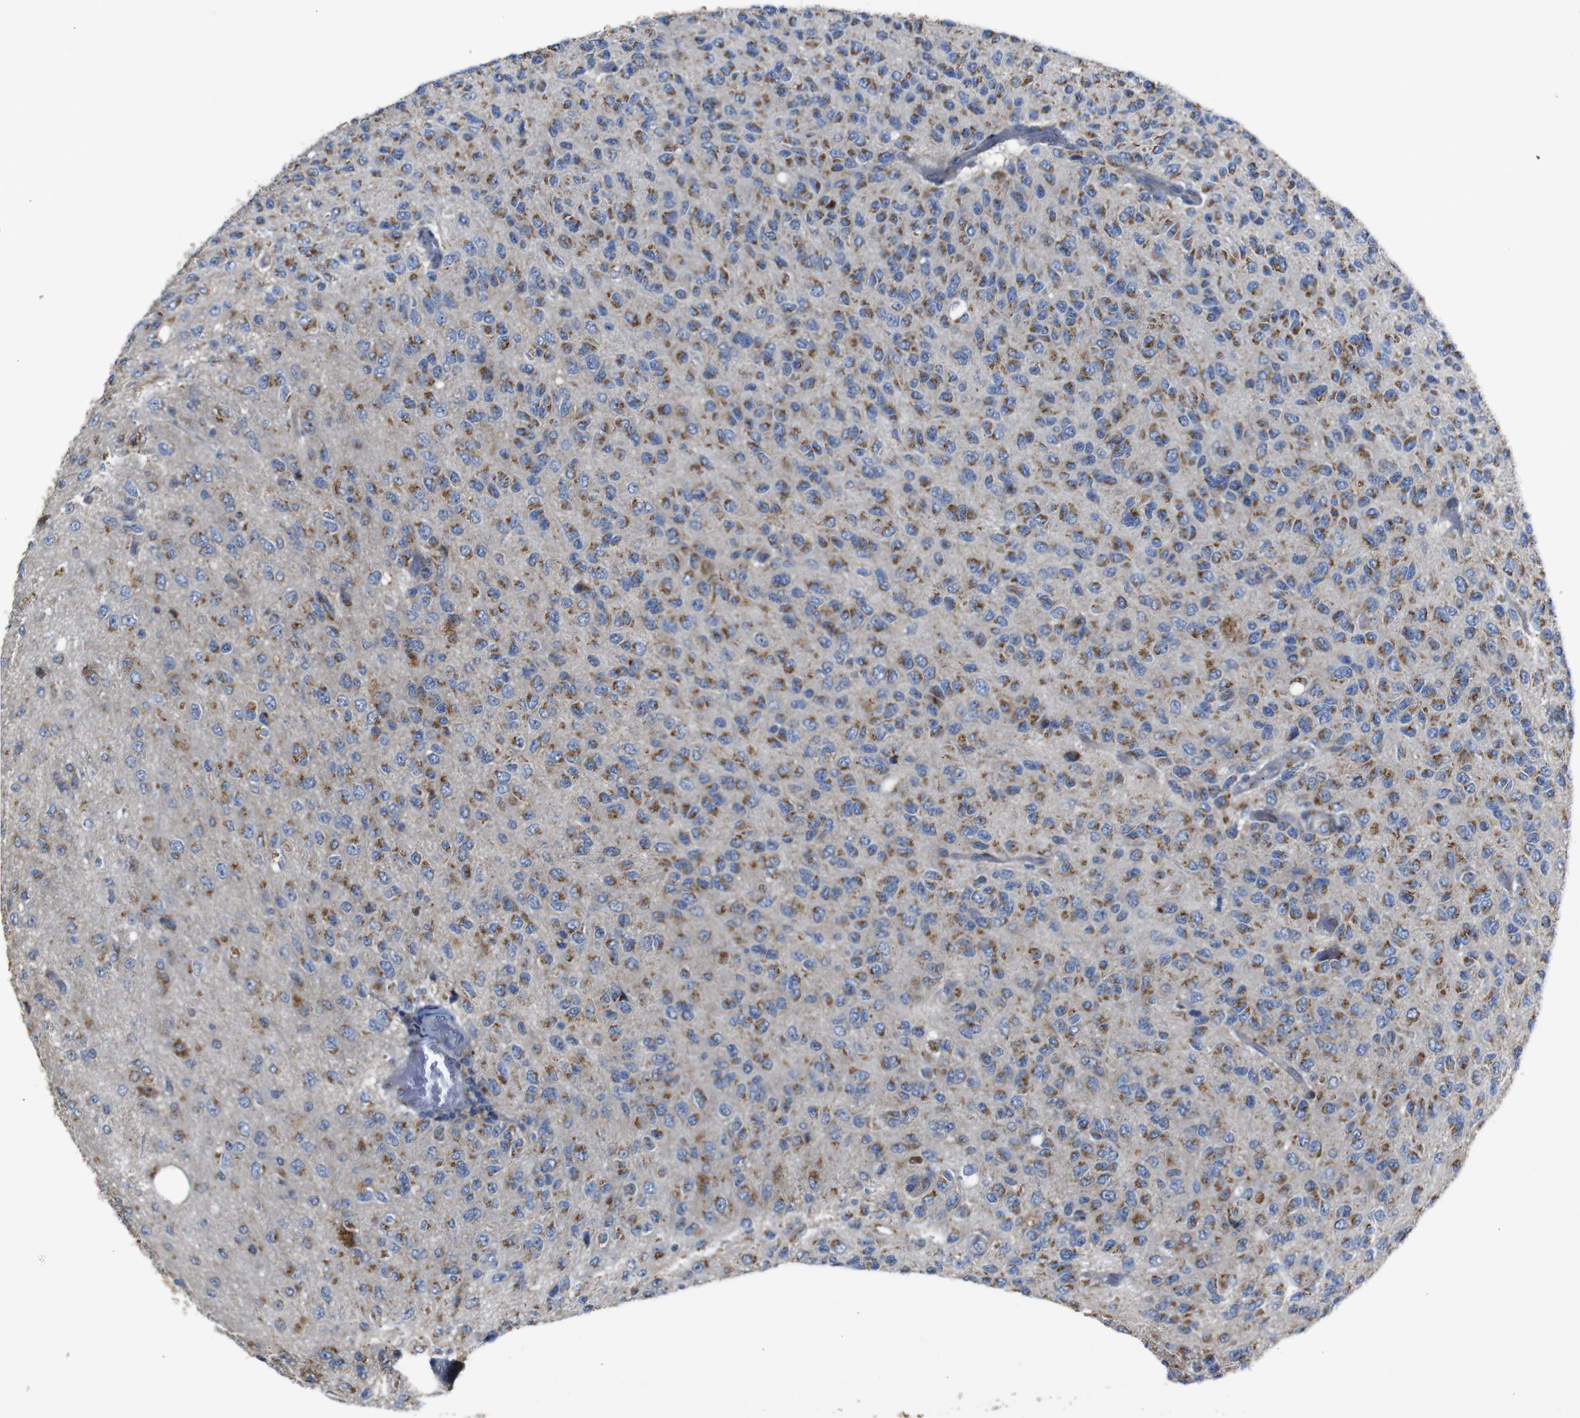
{"staining": {"intensity": "moderate", "quantity": ">75%", "location": "cytoplasmic/membranous"}, "tissue": "glioma", "cell_type": "Tumor cells", "image_type": "cancer", "snomed": [{"axis": "morphology", "description": "Glioma, malignant, High grade"}, {"axis": "topography", "description": "pancreas cauda"}], "caption": "DAB immunohistochemical staining of malignant high-grade glioma displays moderate cytoplasmic/membranous protein expression in about >75% of tumor cells.", "gene": "CHST10", "patient": {"sex": "male", "age": 60}}